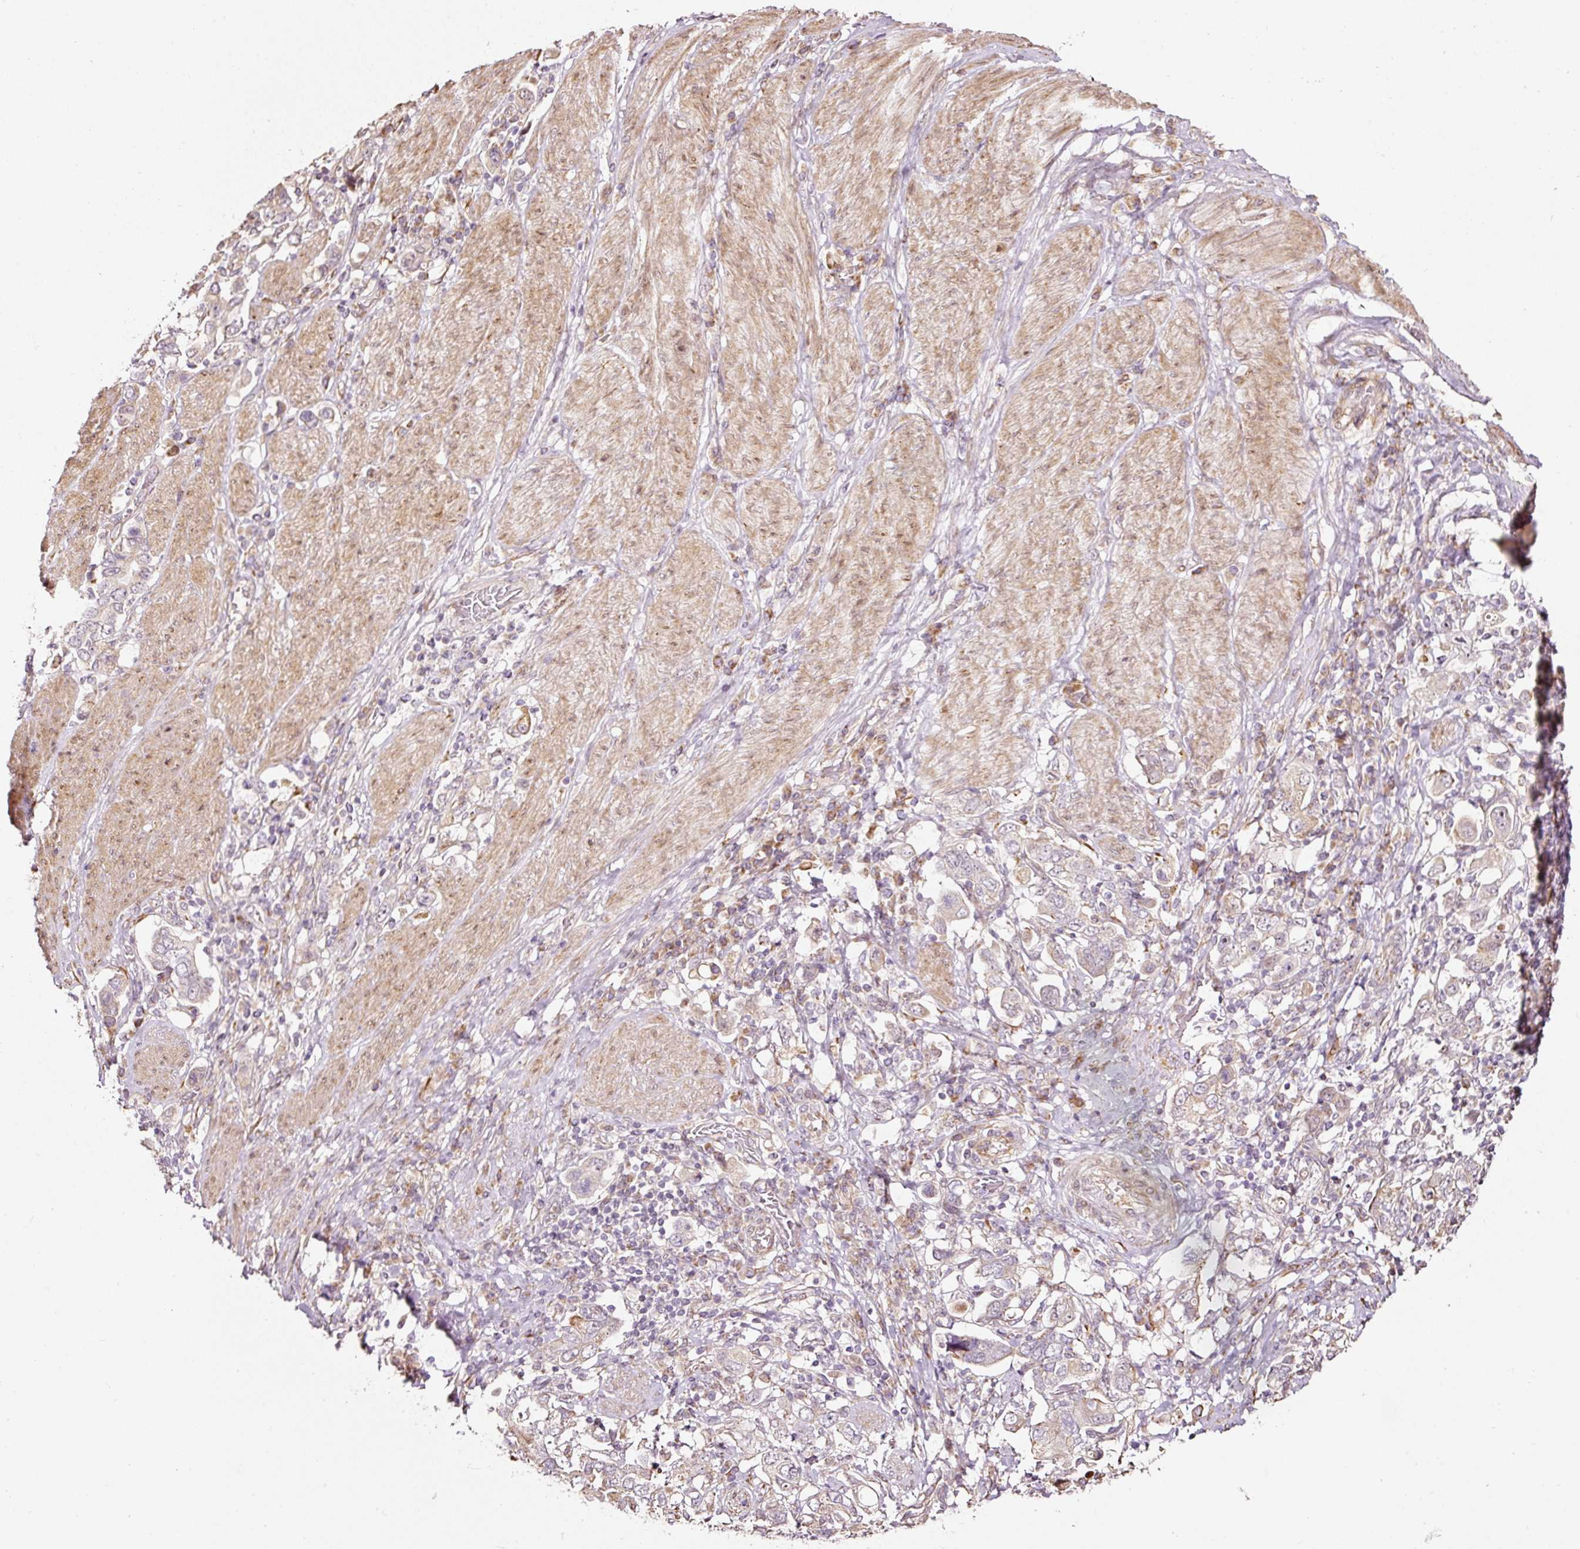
{"staining": {"intensity": "negative", "quantity": "none", "location": "none"}, "tissue": "stomach cancer", "cell_type": "Tumor cells", "image_type": "cancer", "snomed": [{"axis": "morphology", "description": "Adenocarcinoma, NOS"}, {"axis": "topography", "description": "Stomach, upper"}, {"axis": "topography", "description": "Stomach"}], "caption": "This is a photomicrograph of IHC staining of stomach cancer, which shows no expression in tumor cells.", "gene": "ETF1", "patient": {"sex": "male", "age": 62}}